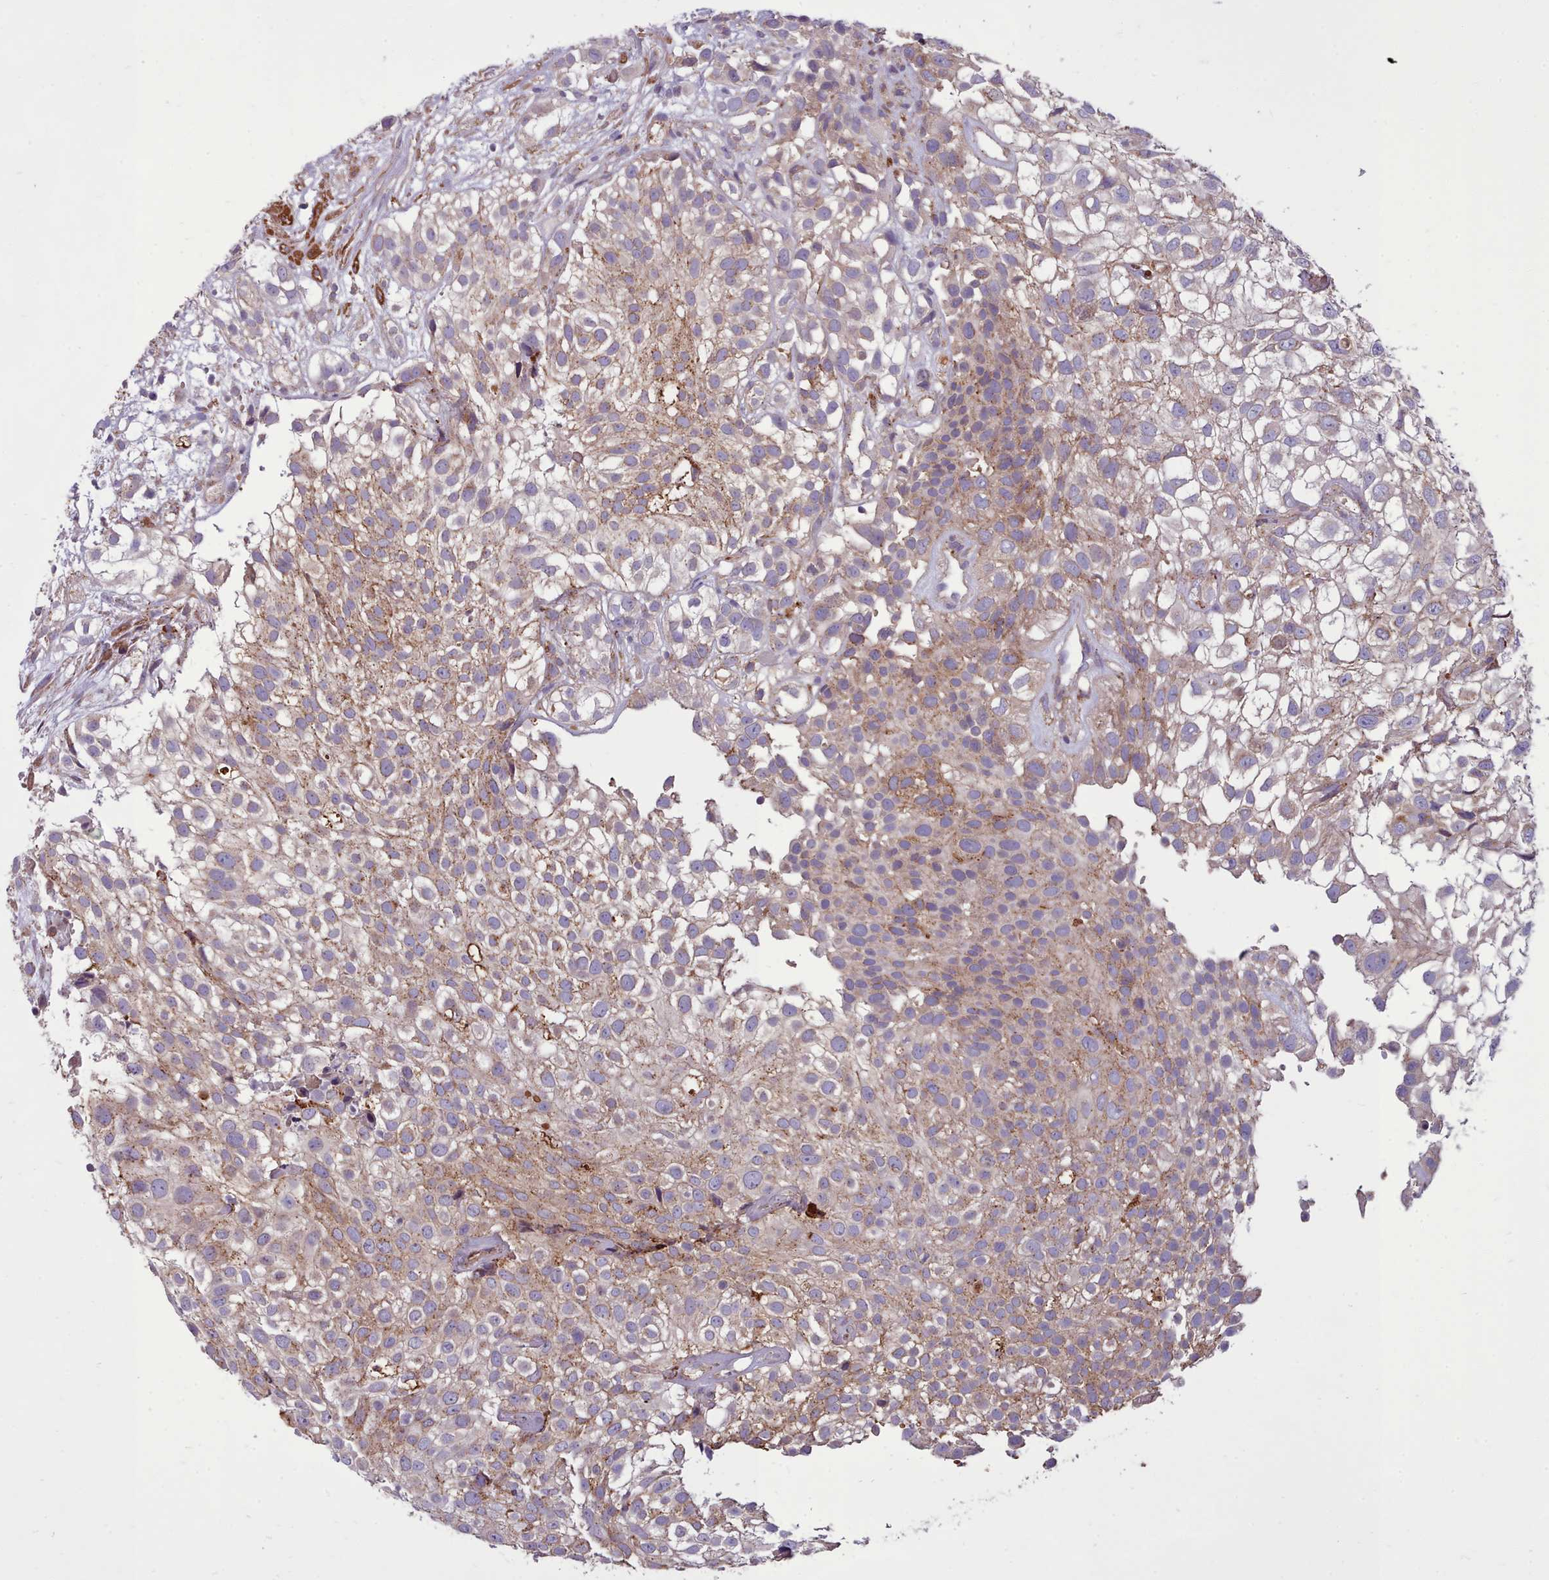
{"staining": {"intensity": "weak", "quantity": "25%-75%", "location": "cytoplasmic/membranous"}, "tissue": "urothelial cancer", "cell_type": "Tumor cells", "image_type": "cancer", "snomed": [{"axis": "morphology", "description": "Urothelial carcinoma, High grade"}, {"axis": "topography", "description": "Urinary bladder"}], "caption": "A brown stain highlights weak cytoplasmic/membranous staining of a protein in urothelial cancer tumor cells.", "gene": "PACSIN3", "patient": {"sex": "male", "age": 56}}